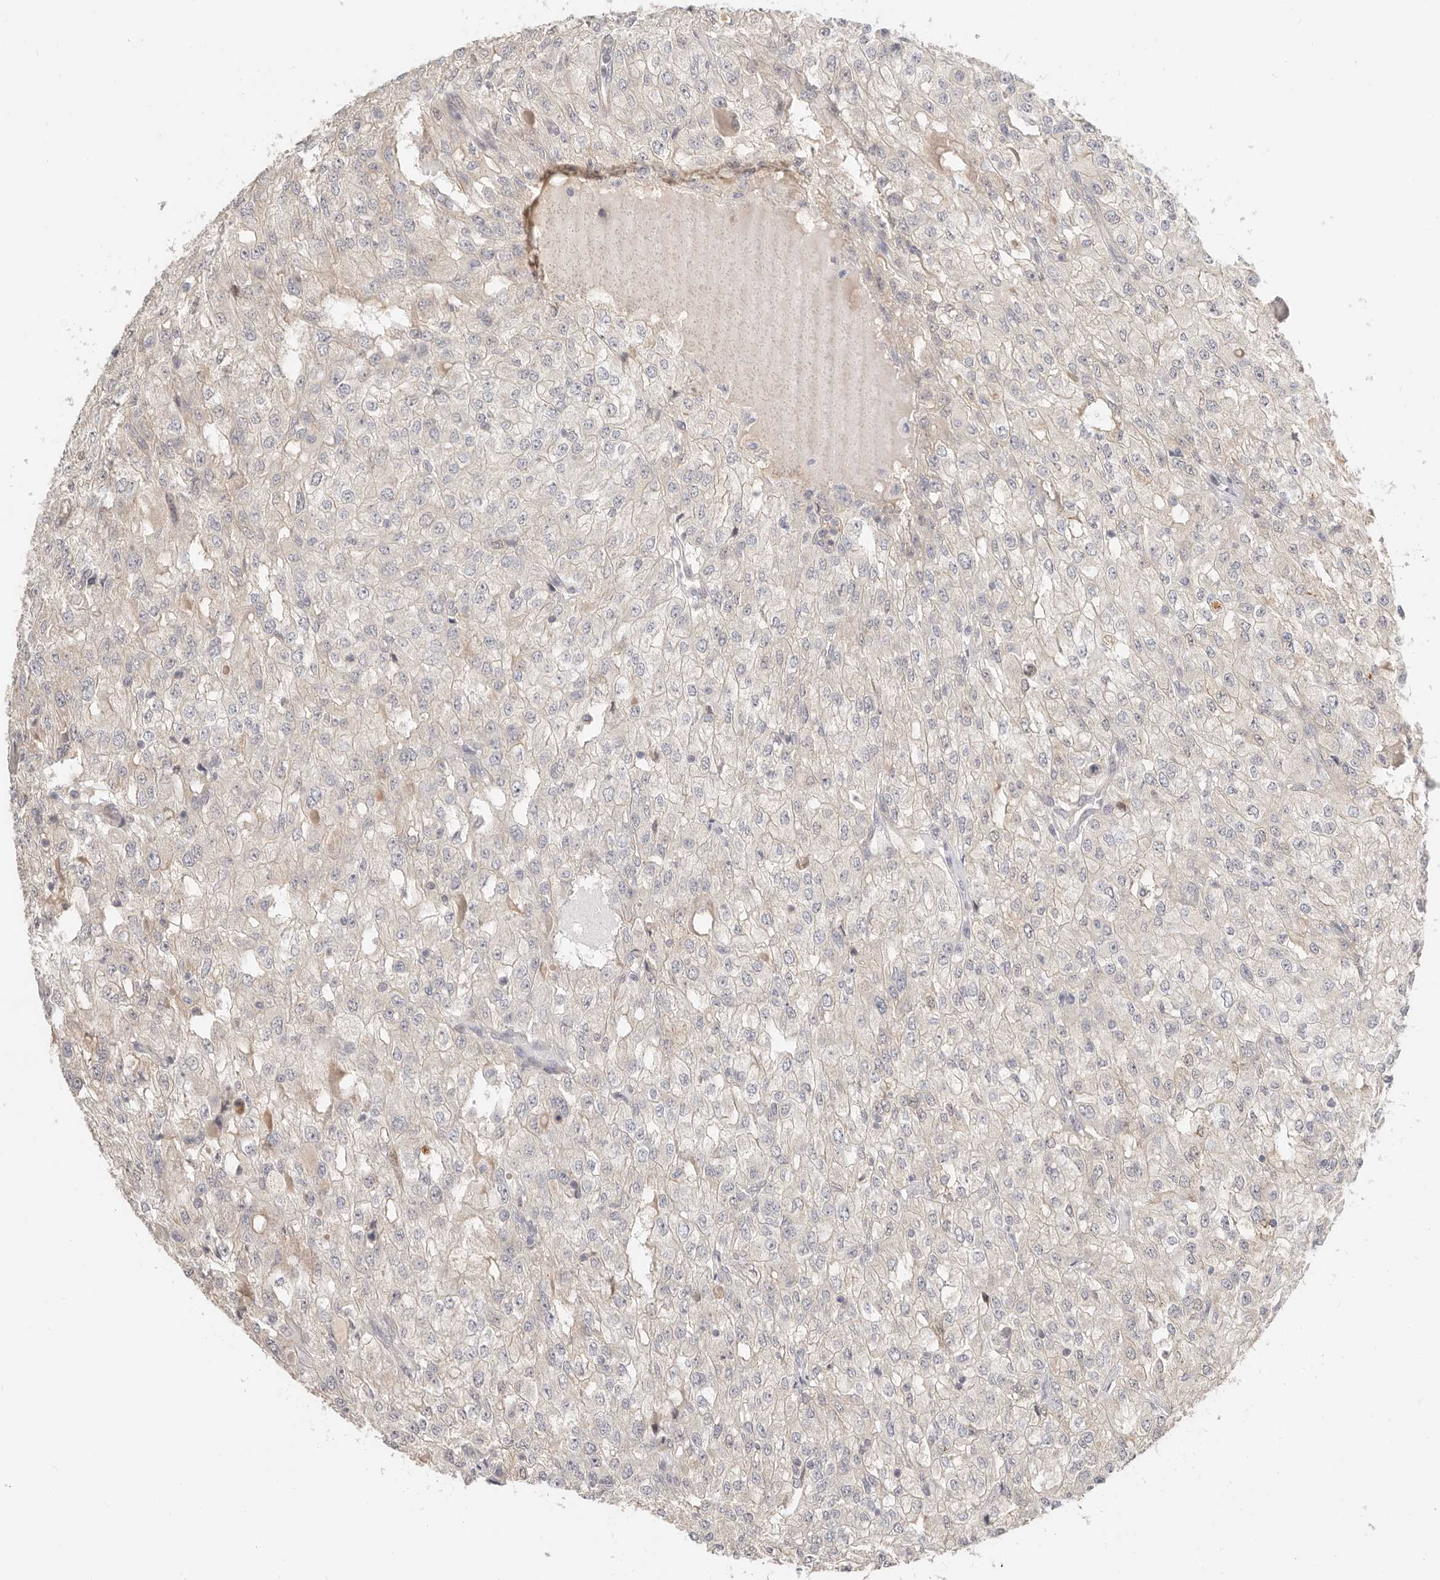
{"staining": {"intensity": "negative", "quantity": "none", "location": "none"}, "tissue": "renal cancer", "cell_type": "Tumor cells", "image_type": "cancer", "snomed": [{"axis": "morphology", "description": "Adenocarcinoma, NOS"}, {"axis": "topography", "description": "Kidney"}], "caption": "Human renal cancer stained for a protein using immunohistochemistry (IHC) reveals no staining in tumor cells.", "gene": "ZRANB1", "patient": {"sex": "female", "age": 54}}